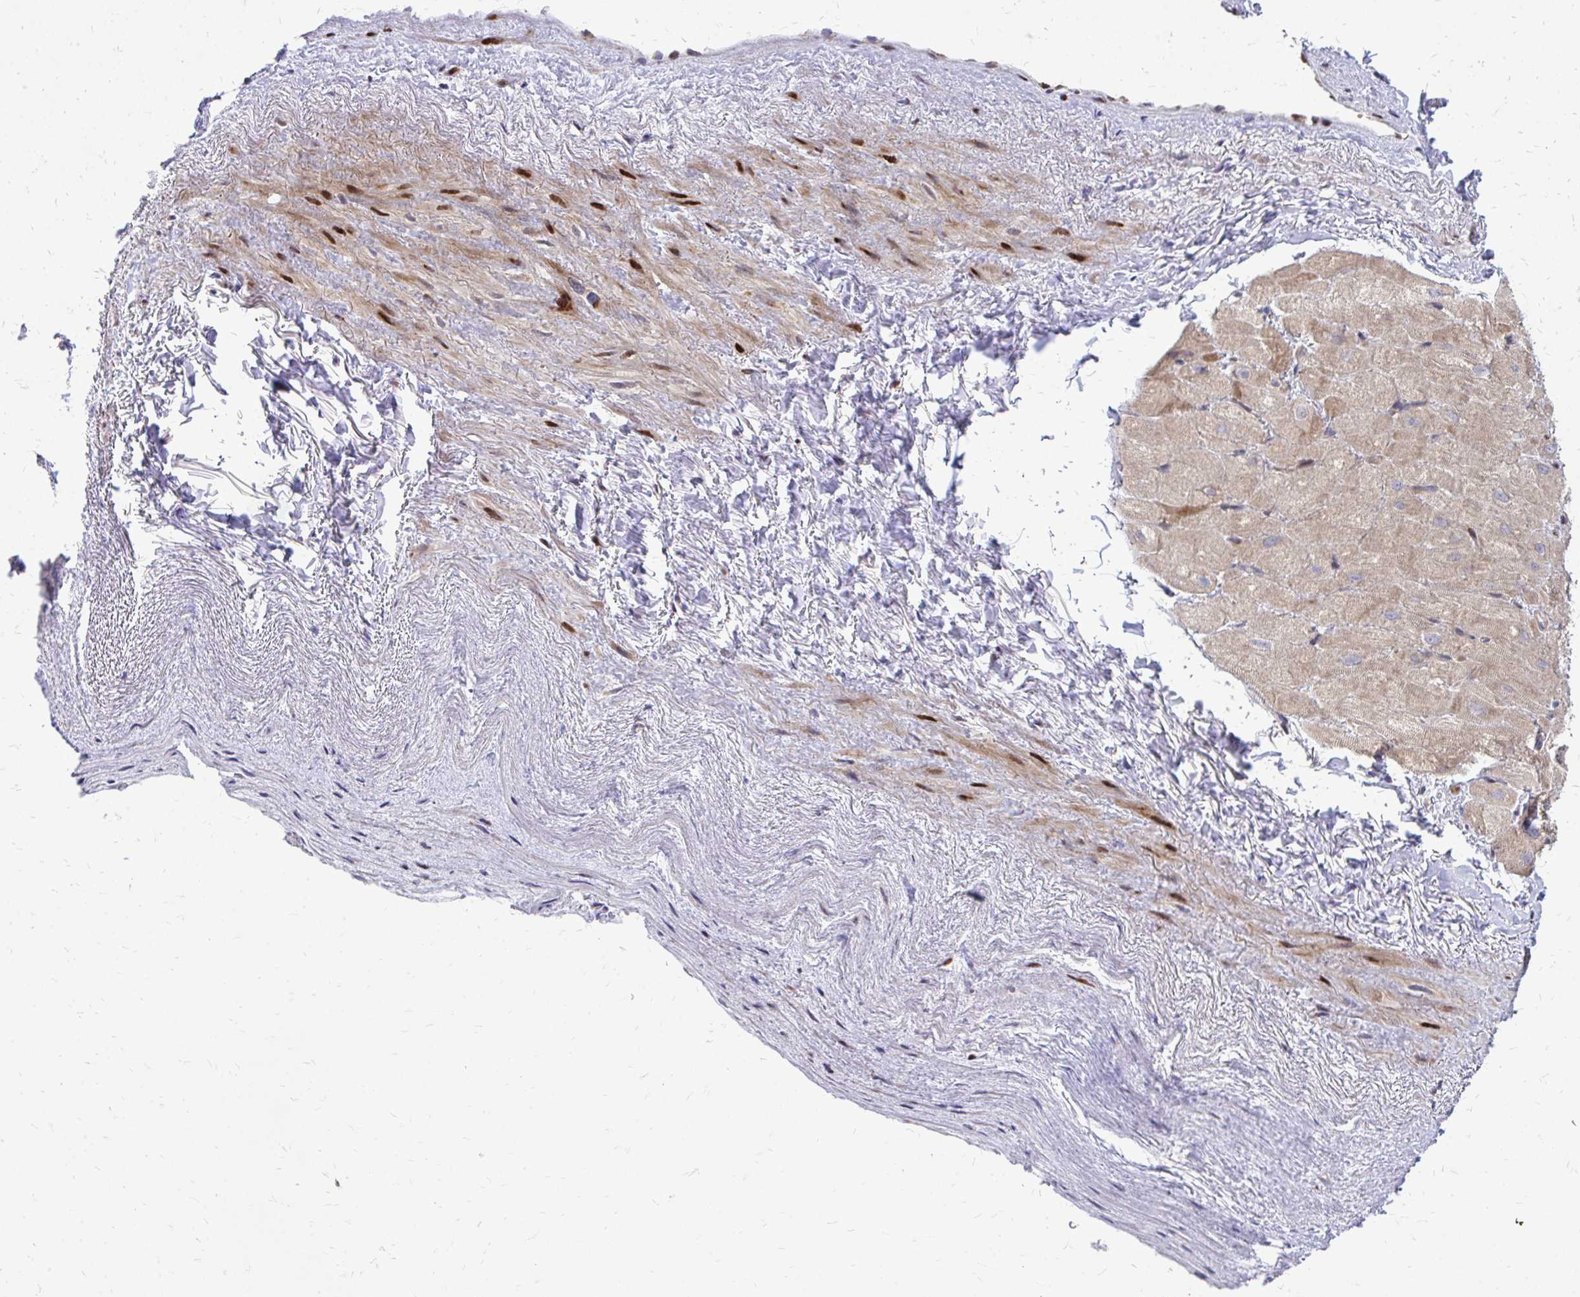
{"staining": {"intensity": "strong", "quantity": "25%-75%", "location": "cytoplasmic/membranous,nuclear"}, "tissue": "heart muscle", "cell_type": "Cardiomyocytes", "image_type": "normal", "snomed": [{"axis": "morphology", "description": "Normal tissue, NOS"}, {"axis": "topography", "description": "Heart"}], "caption": "This photomicrograph exhibits immunohistochemistry staining of normal human heart muscle, with high strong cytoplasmic/membranous,nuclear positivity in approximately 25%-75% of cardiomyocytes.", "gene": "PPDPFL", "patient": {"sex": "male", "age": 62}}